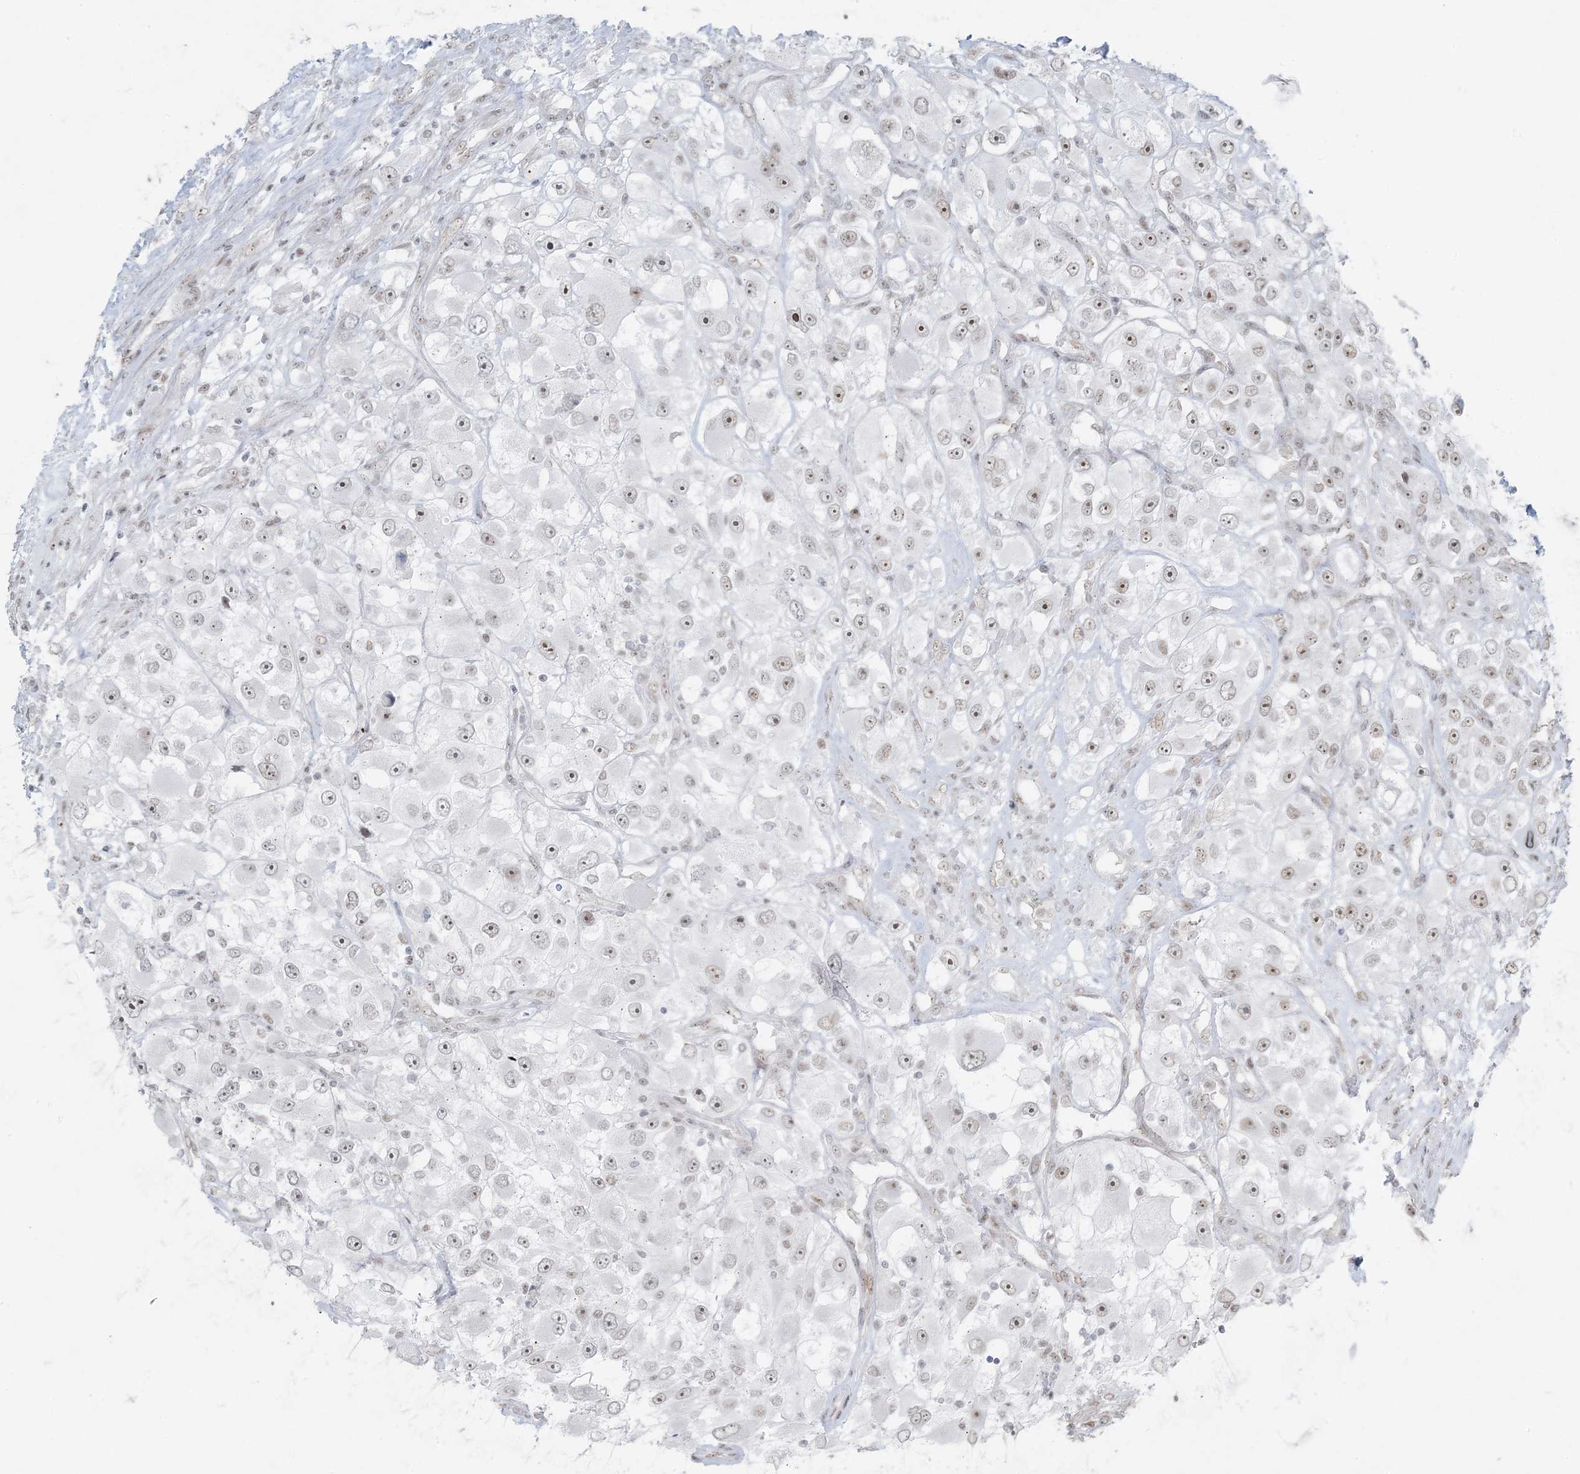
{"staining": {"intensity": "moderate", "quantity": "<25%", "location": "nuclear"}, "tissue": "renal cancer", "cell_type": "Tumor cells", "image_type": "cancer", "snomed": [{"axis": "morphology", "description": "Adenocarcinoma, NOS"}, {"axis": "topography", "description": "Kidney"}], "caption": "Immunohistochemical staining of human adenocarcinoma (renal) displays low levels of moderate nuclear staining in approximately <25% of tumor cells. Ihc stains the protein in brown and the nuclei are stained blue.", "gene": "ZNF787", "patient": {"sex": "female", "age": 52}}